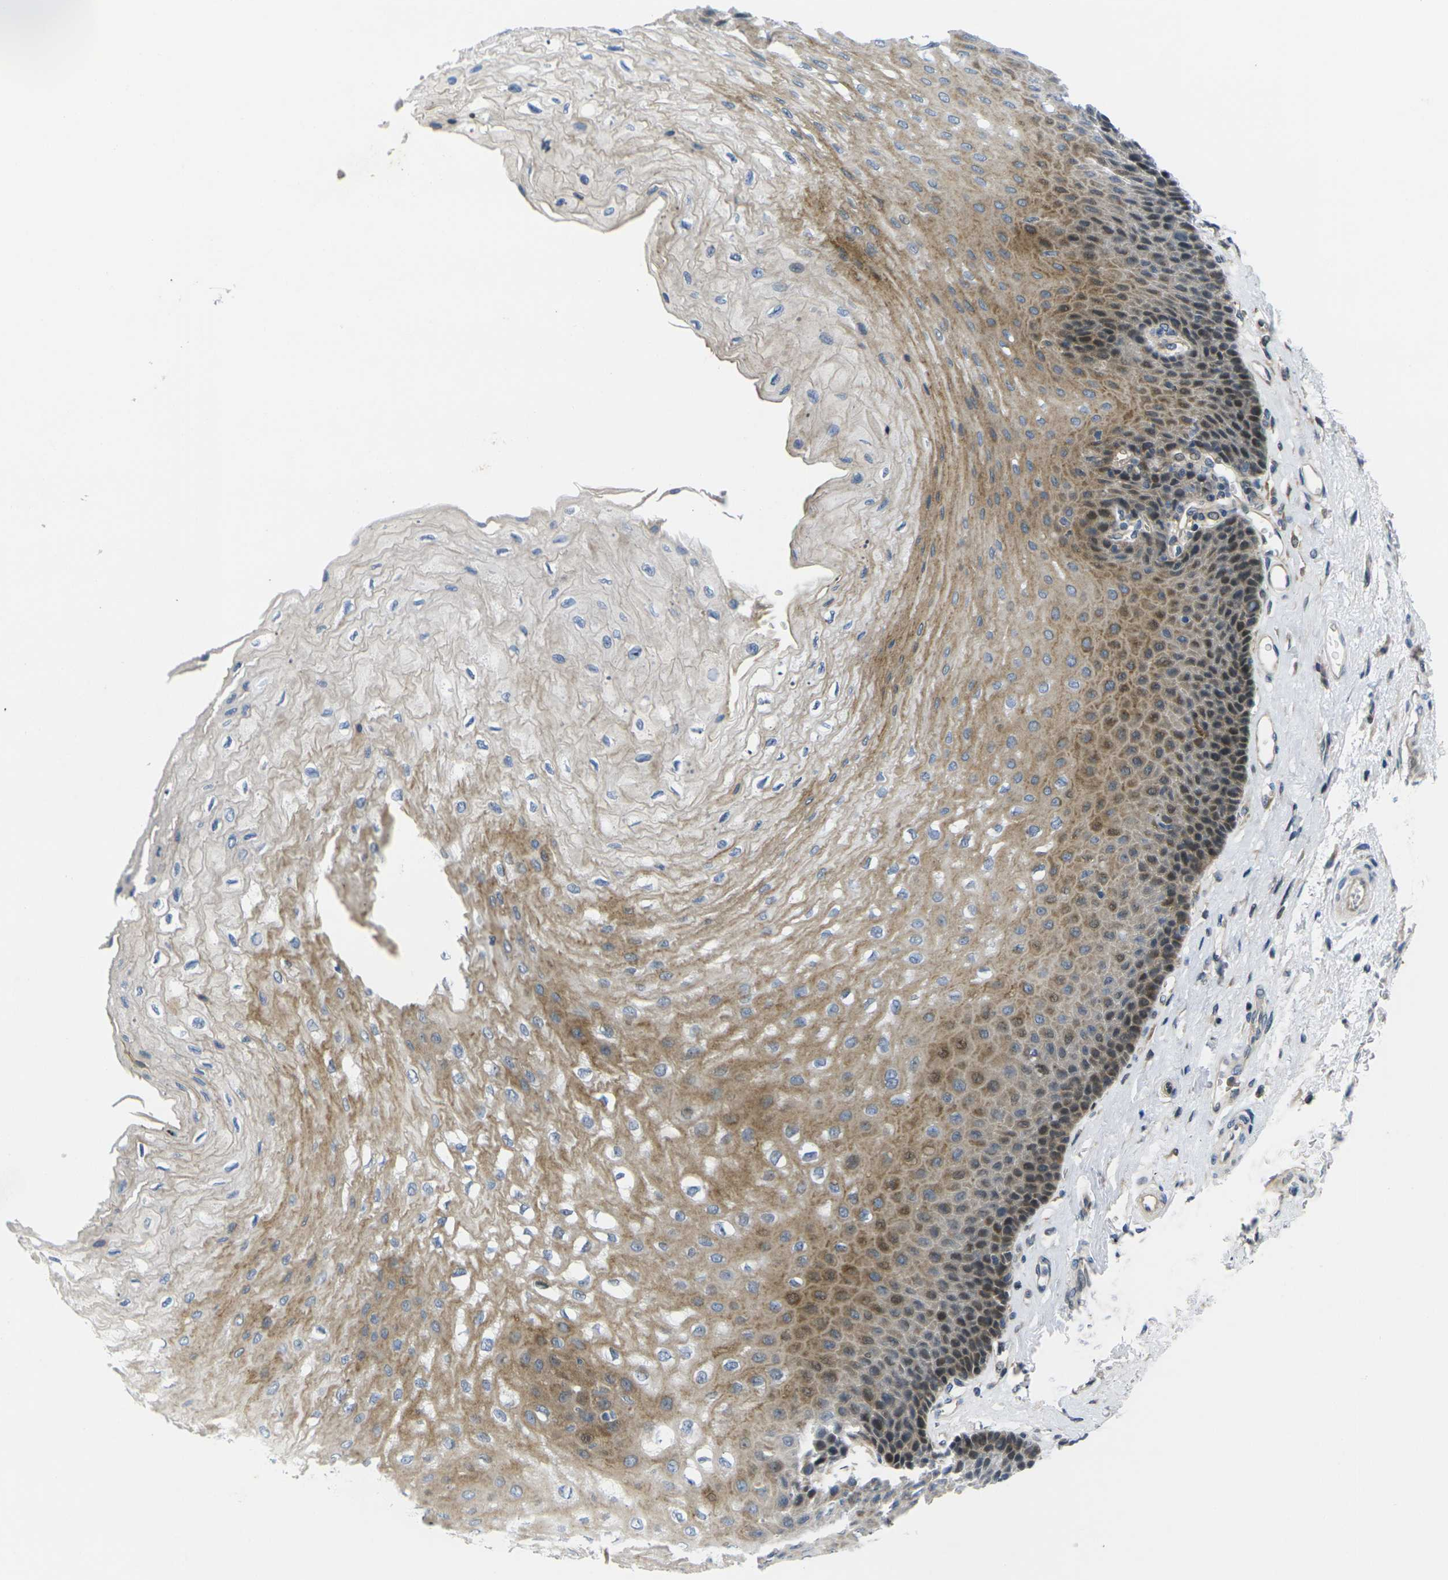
{"staining": {"intensity": "moderate", "quantity": ">75%", "location": "cytoplasmic/membranous"}, "tissue": "esophagus", "cell_type": "Squamous epithelial cells", "image_type": "normal", "snomed": [{"axis": "morphology", "description": "Normal tissue, NOS"}, {"axis": "topography", "description": "Esophagus"}], "caption": "This image exhibits immunohistochemistry (IHC) staining of unremarkable human esophagus, with medium moderate cytoplasmic/membranous expression in approximately >75% of squamous epithelial cells.", "gene": "ROBO2", "patient": {"sex": "female", "age": 72}}